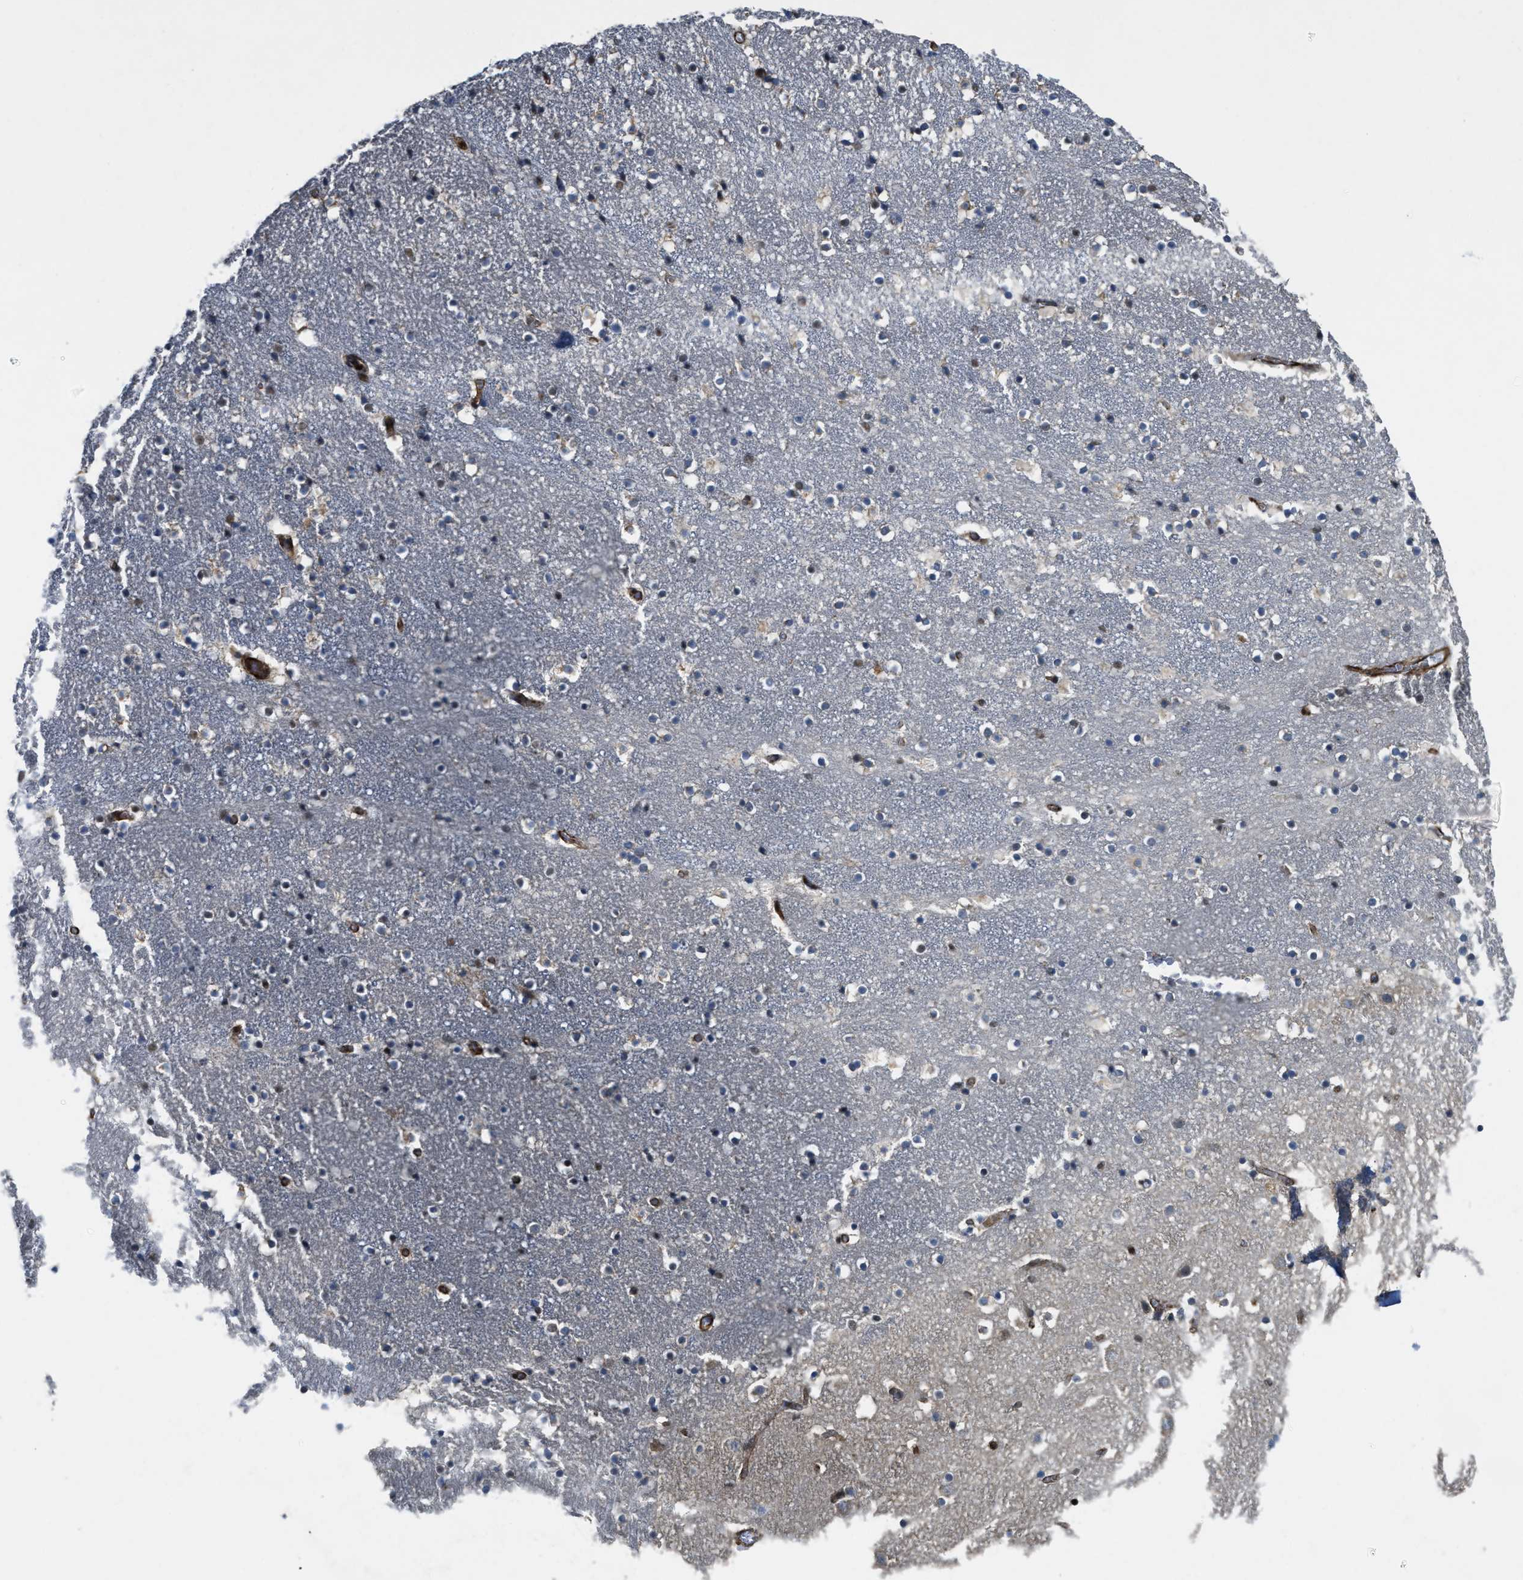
{"staining": {"intensity": "weak", "quantity": "<25%", "location": "nuclear"}, "tissue": "caudate", "cell_type": "Glial cells", "image_type": "normal", "snomed": [{"axis": "morphology", "description": "Normal tissue, NOS"}, {"axis": "topography", "description": "Lateral ventricle wall"}], "caption": "Image shows no significant protein positivity in glial cells of normal caudate. (Stains: DAB (3,3'-diaminobenzidine) immunohistochemistry with hematoxylin counter stain, Microscopy: brightfield microscopy at high magnification).", "gene": "DPF2", "patient": {"sex": "male", "age": 45}}